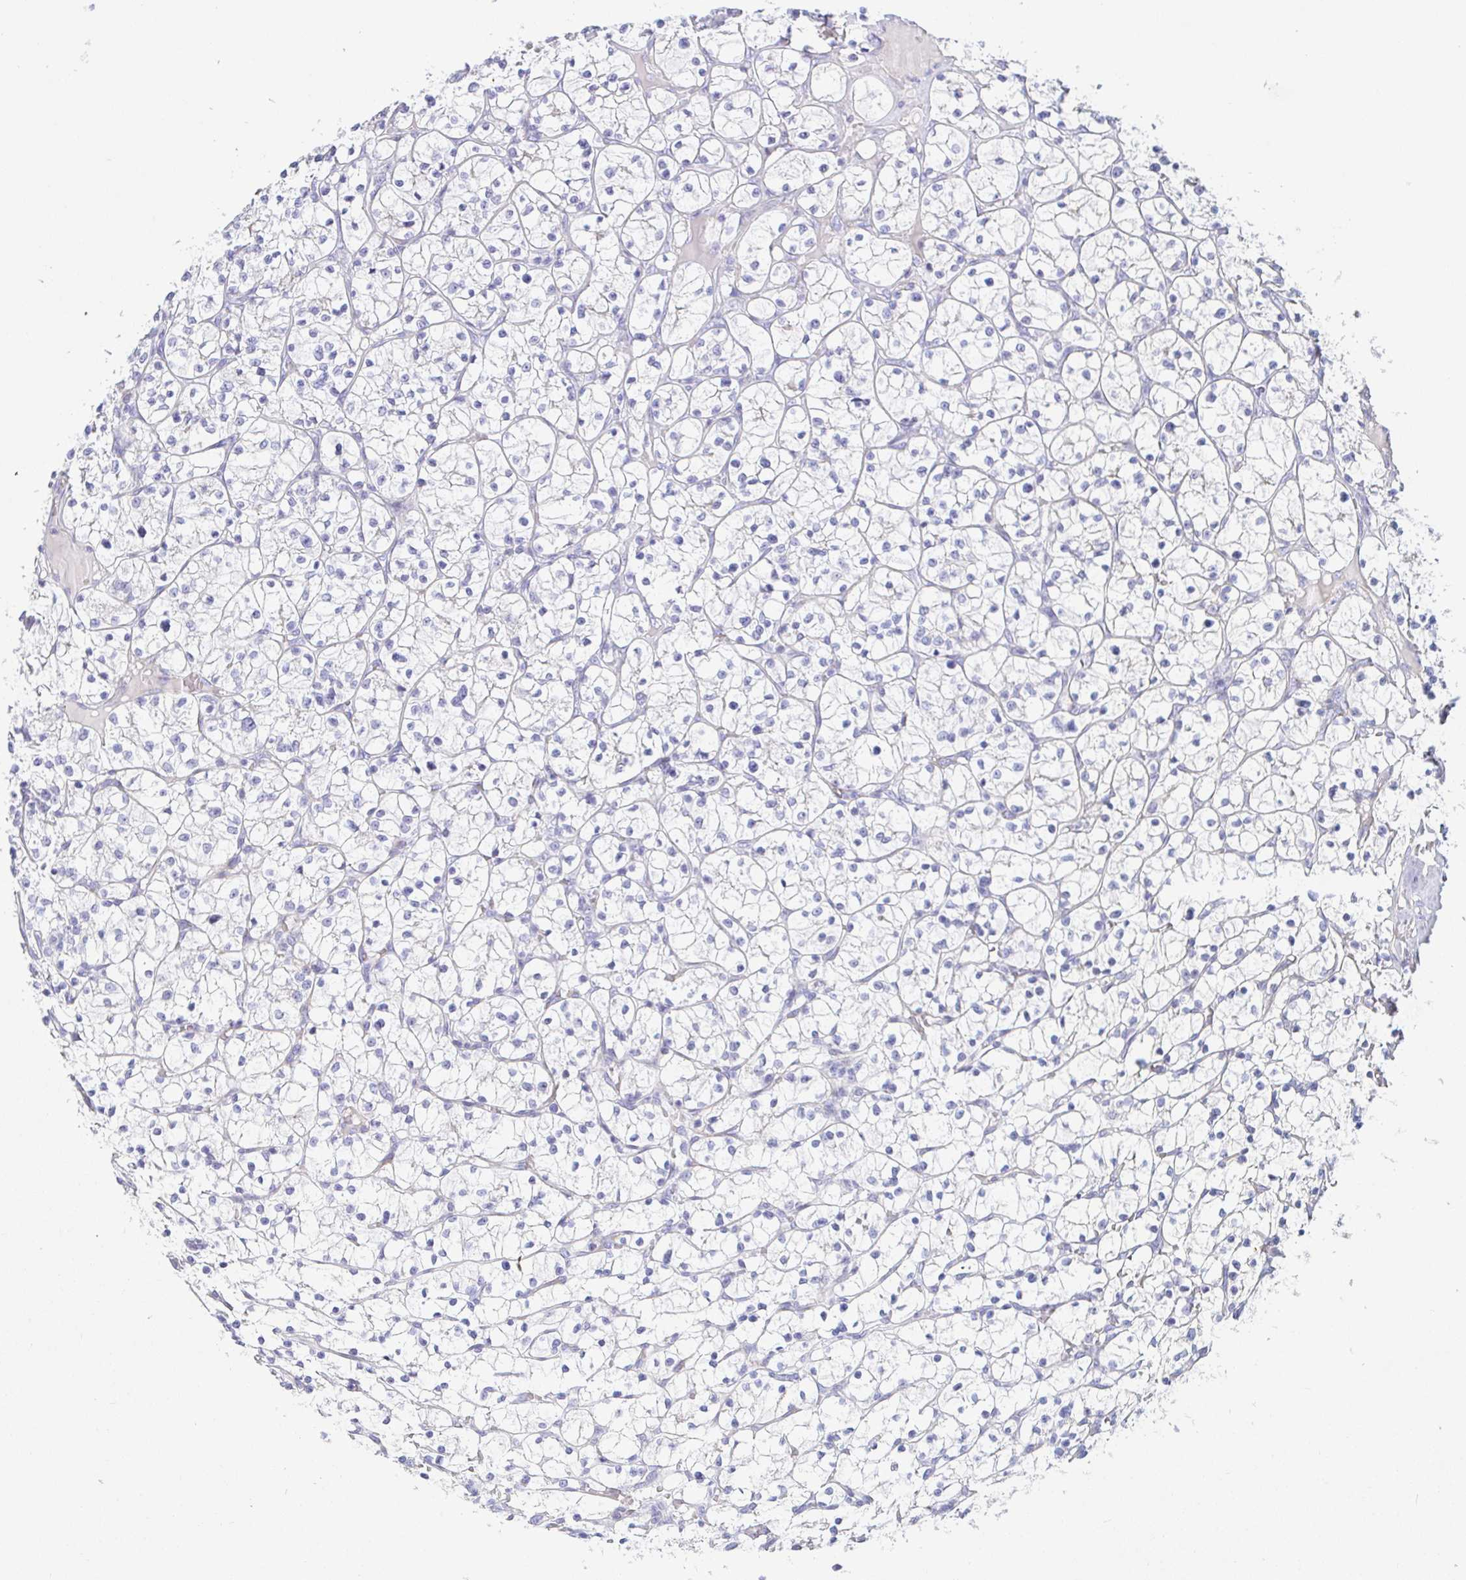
{"staining": {"intensity": "negative", "quantity": "none", "location": "none"}, "tissue": "renal cancer", "cell_type": "Tumor cells", "image_type": "cancer", "snomed": [{"axis": "morphology", "description": "Adenocarcinoma, NOS"}, {"axis": "topography", "description": "Kidney"}], "caption": "The IHC image has no significant staining in tumor cells of renal cancer tissue.", "gene": "PINLYP", "patient": {"sex": "female", "age": 64}}